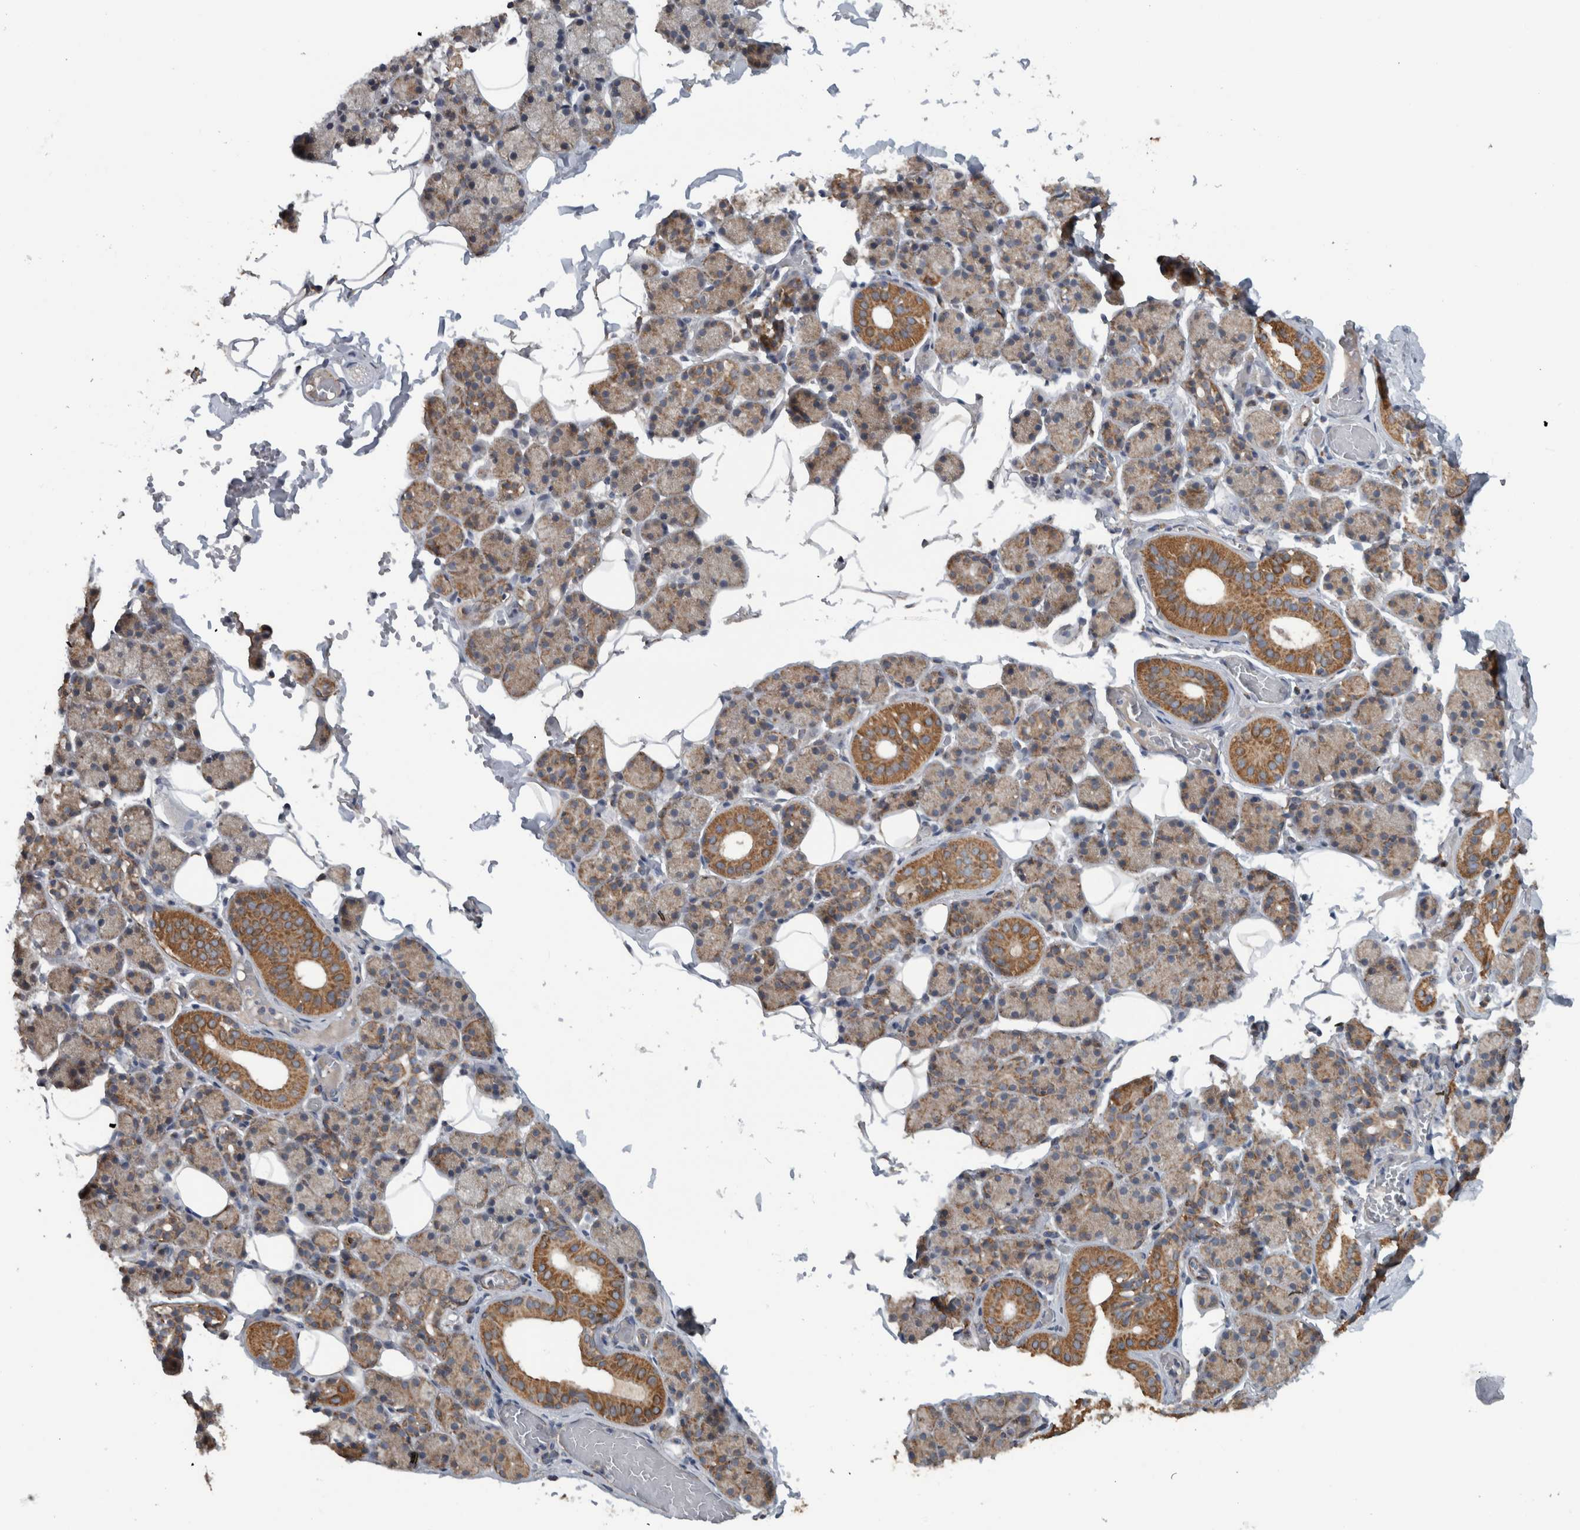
{"staining": {"intensity": "moderate", "quantity": "25%-75%", "location": "cytoplasmic/membranous"}, "tissue": "salivary gland", "cell_type": "Glandular cells", "image_type": "normal", "snomed": [{"axis": "morphology", "description": "Normal tissue, NOS"}, {"axis": "topography", "description": "Salivary gland"}], "caption": "Immunohistochemistry (DAB (3,3'-diaminobenzidine)) staining of unremarkable human salivary gland demonstrates moderate cytoplasmic/membranous protein staining in approximately 25%-75% of glandular cells.", "gene": "ARMC1", "patient": {"sex": "female", "age": 33}}